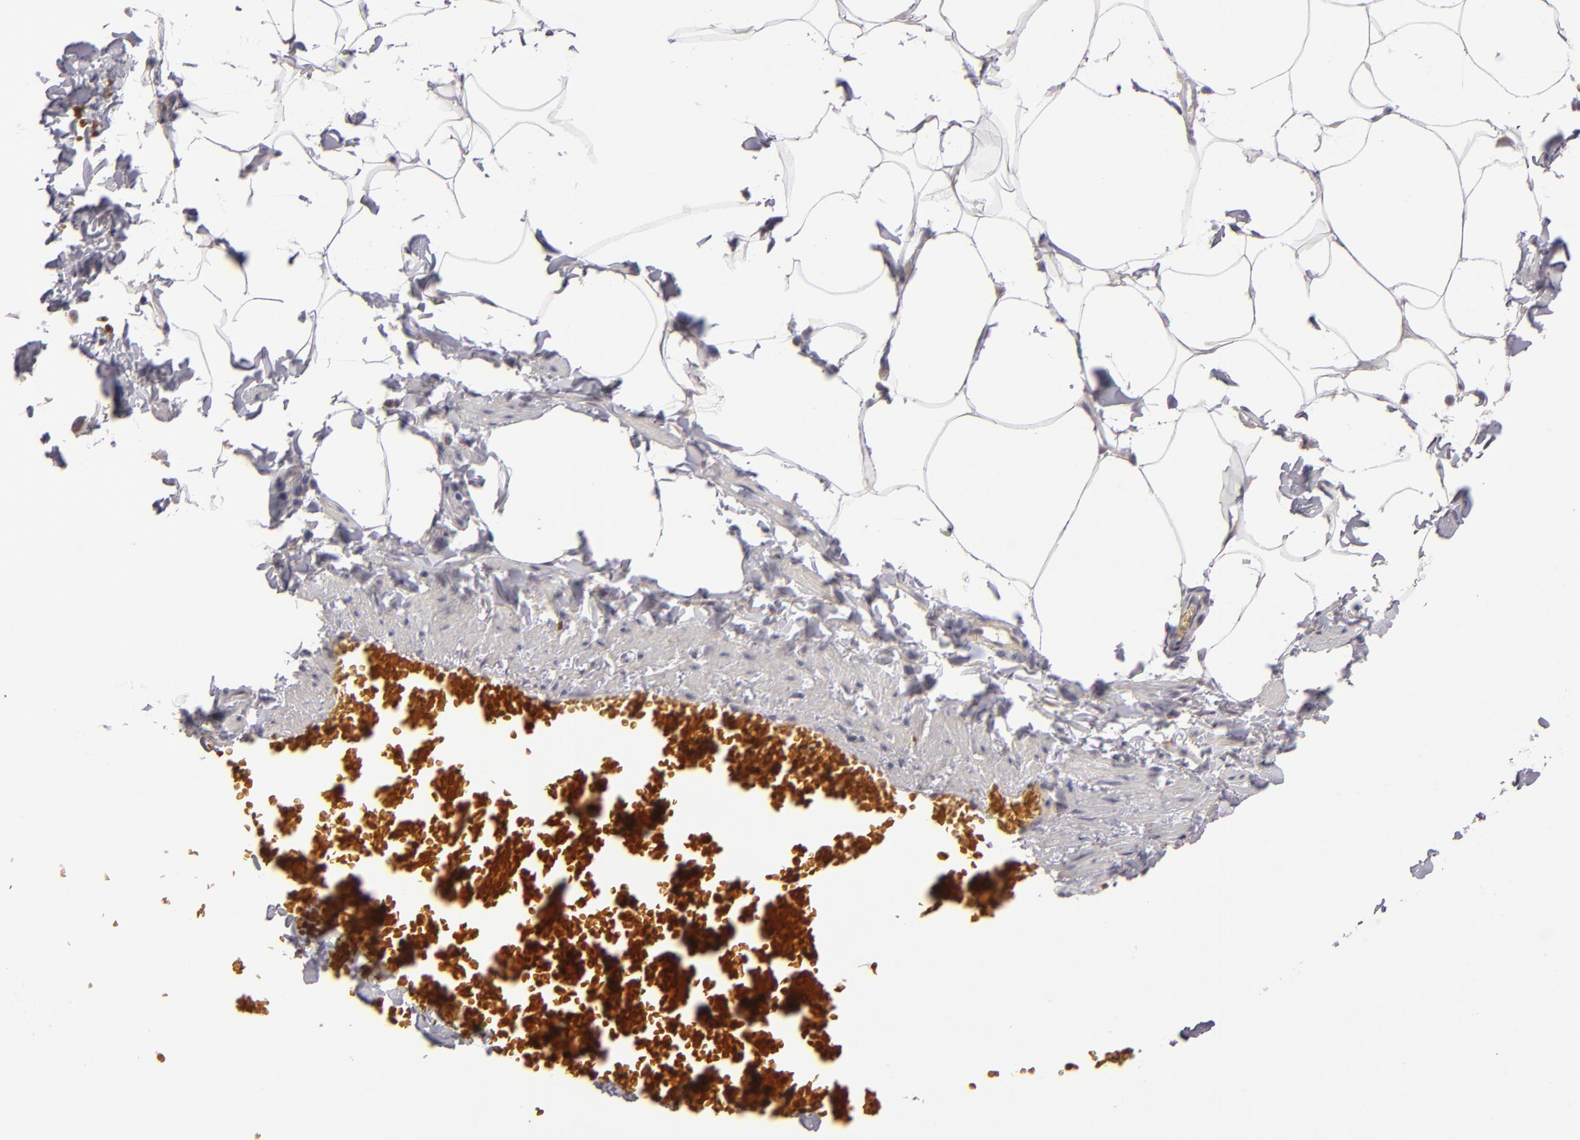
{"staining": {"intensity": "negative", "quantity": "none", "location": "none"}, "tissue": "adipose tissue", "cell_type": "Adipocytes", "image_type": "normal", "snomed": [{"axis": "morphology", "description": "Normal tissue, NOS"}, {"axis": "topography", "description": "Vascular tissue"}], "caption": "IHC image of benign adipose tissue stained for a protein (brown), which reveals no positivity in adipocytes.", "gene": "SH2D4A", "patient": {"sex": "male", "age": 41}}